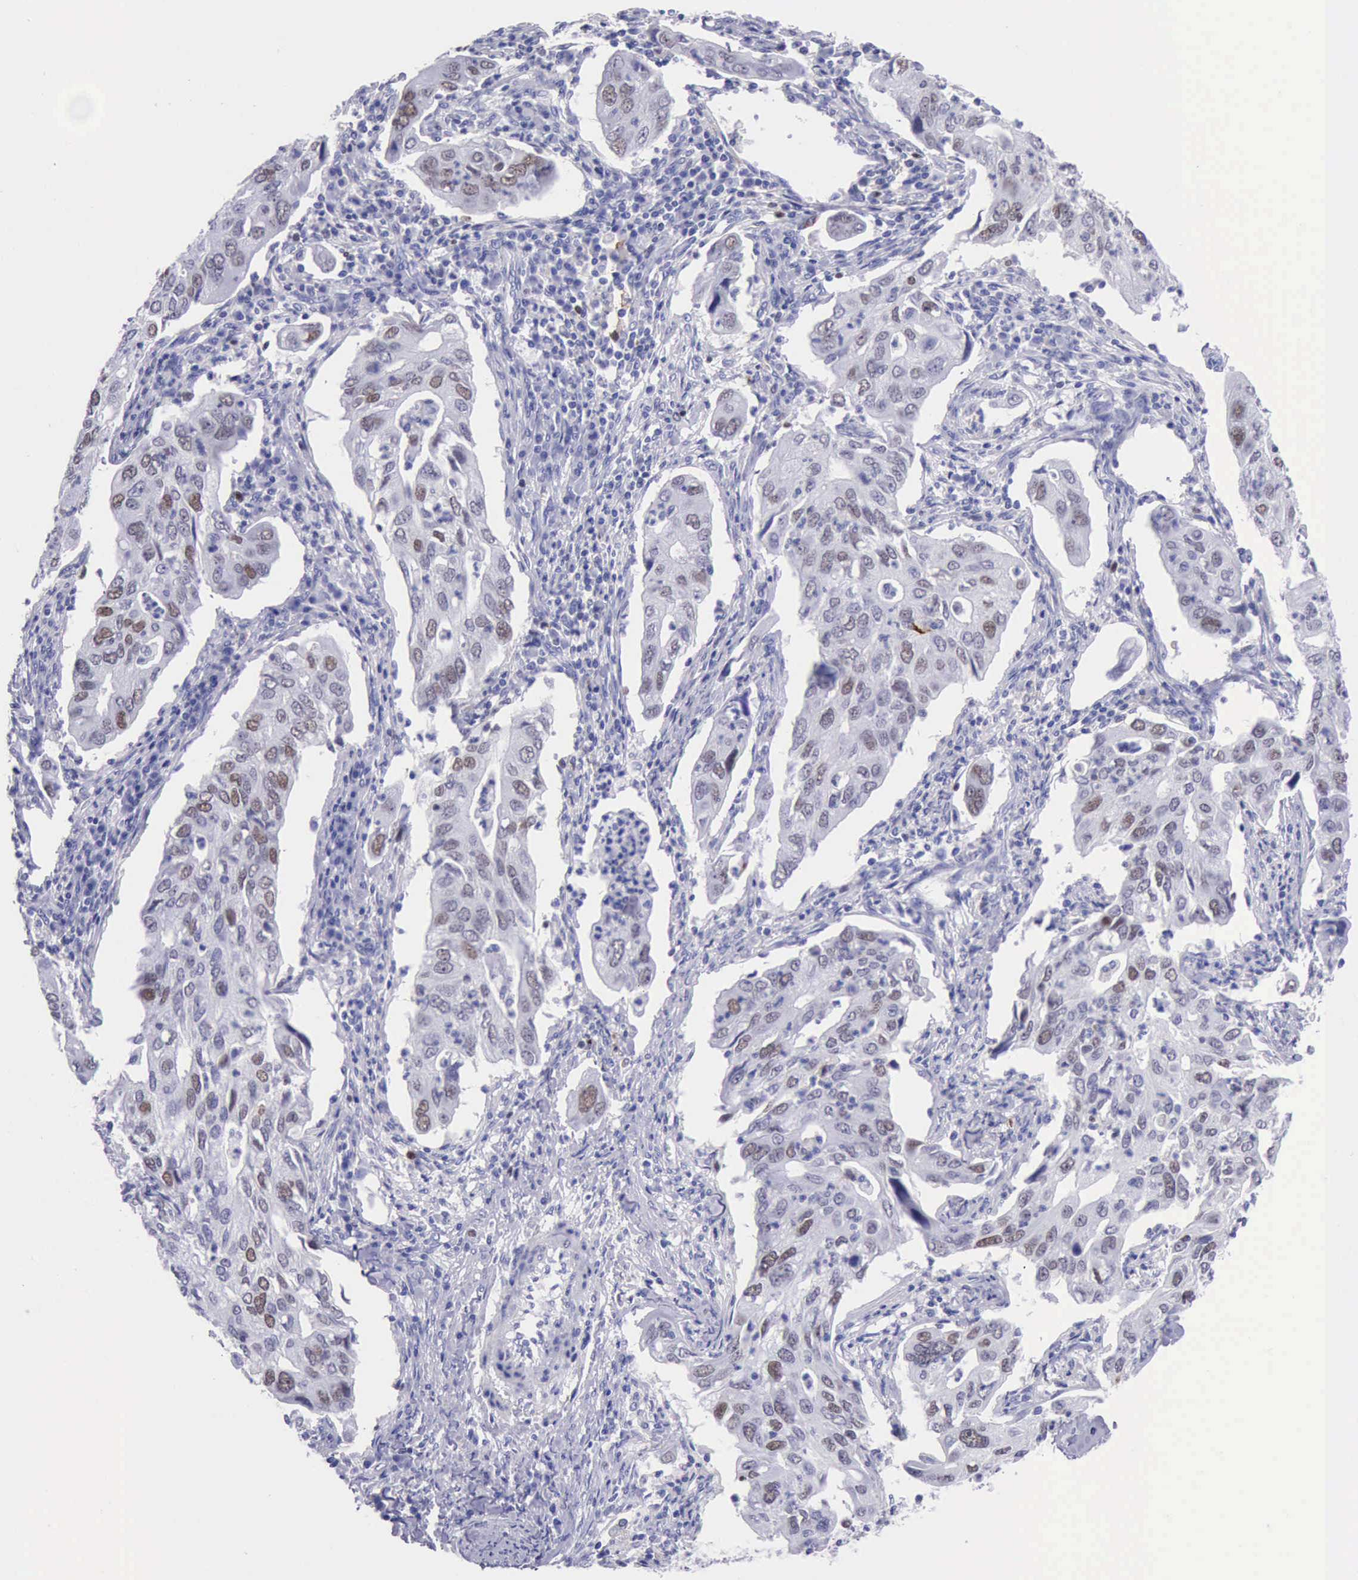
{"staining": {"intensity": "weak", "quantity": "<25%", "location": "nuclear"}, "tissue": "lung cancer", "cell_type": "Tumor cells", "image_type": "cancer", "snomed": [{"axis": "morphology", "description": "Adenocarcinoma, NOS"}, {"axis": "topography", "description": "Lung"}], "caption": "A high-resolution photomicrograph shows IHC staining of adenocarcinoma (lung), which shows no significant positivity in tumor cells.", "gene": "MCM2", "patient": {"sex": "male", "age": 48}}